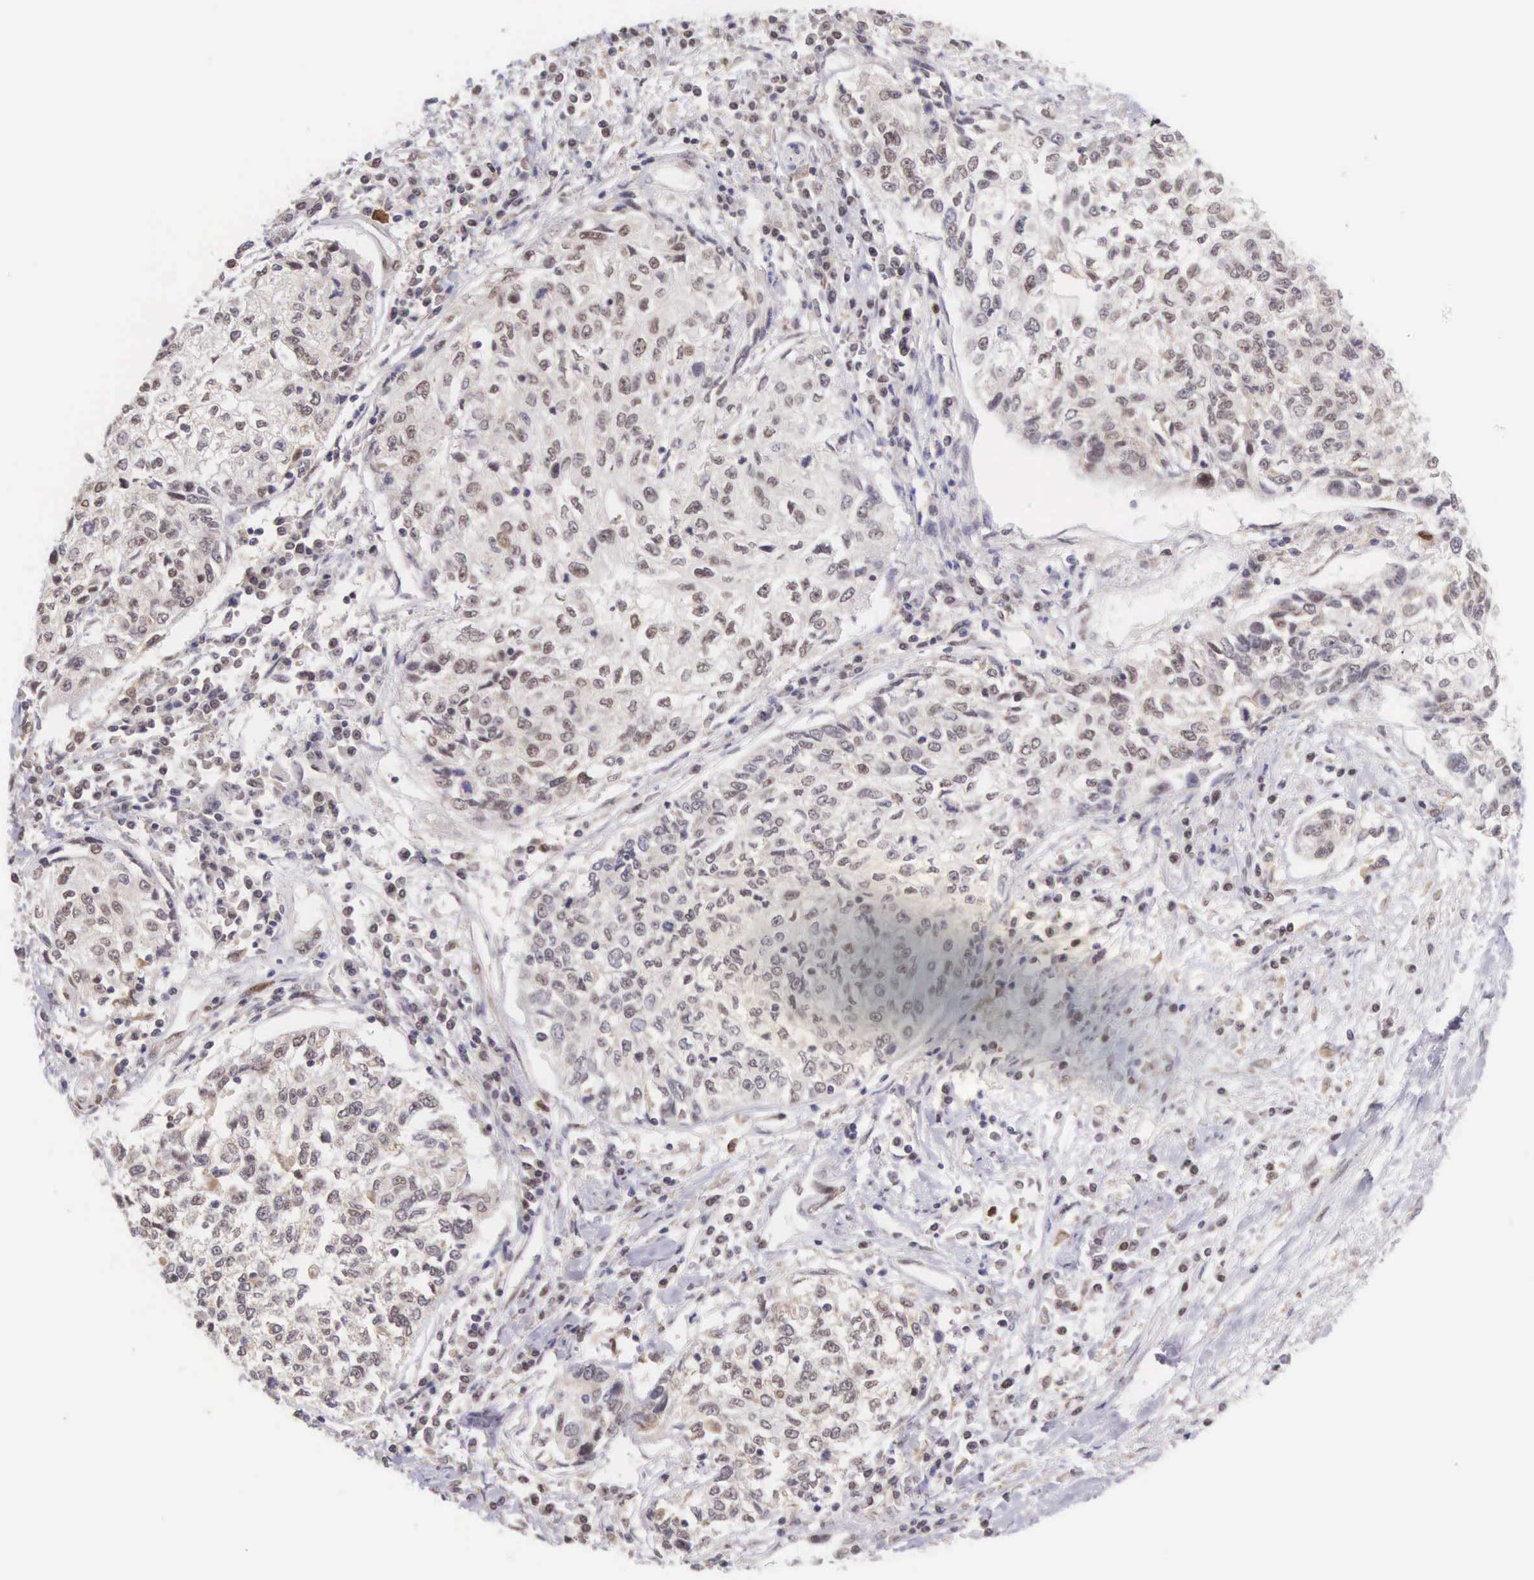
{"staining": {"intensity": "weak", "quantity": "<25%", "location": "nuclear"}, "tissue": "cervical cancer", "cell_type": "Tumor cells", "image_type": "cancer", "snomed": [{"axis": "morphology", "description": "Squamous cell carcinoma, NOS"}, {"axis": "topography", "description": "Cervix"}], "caption": "Immunohistochemistry image of neoplastic tissue: cervical squamous cell carcinoma stained with DAB exhibits no significant protein expression in tumor cells.", "gene": "GRK3", "patient": {"sex": "female", "age": 57}}